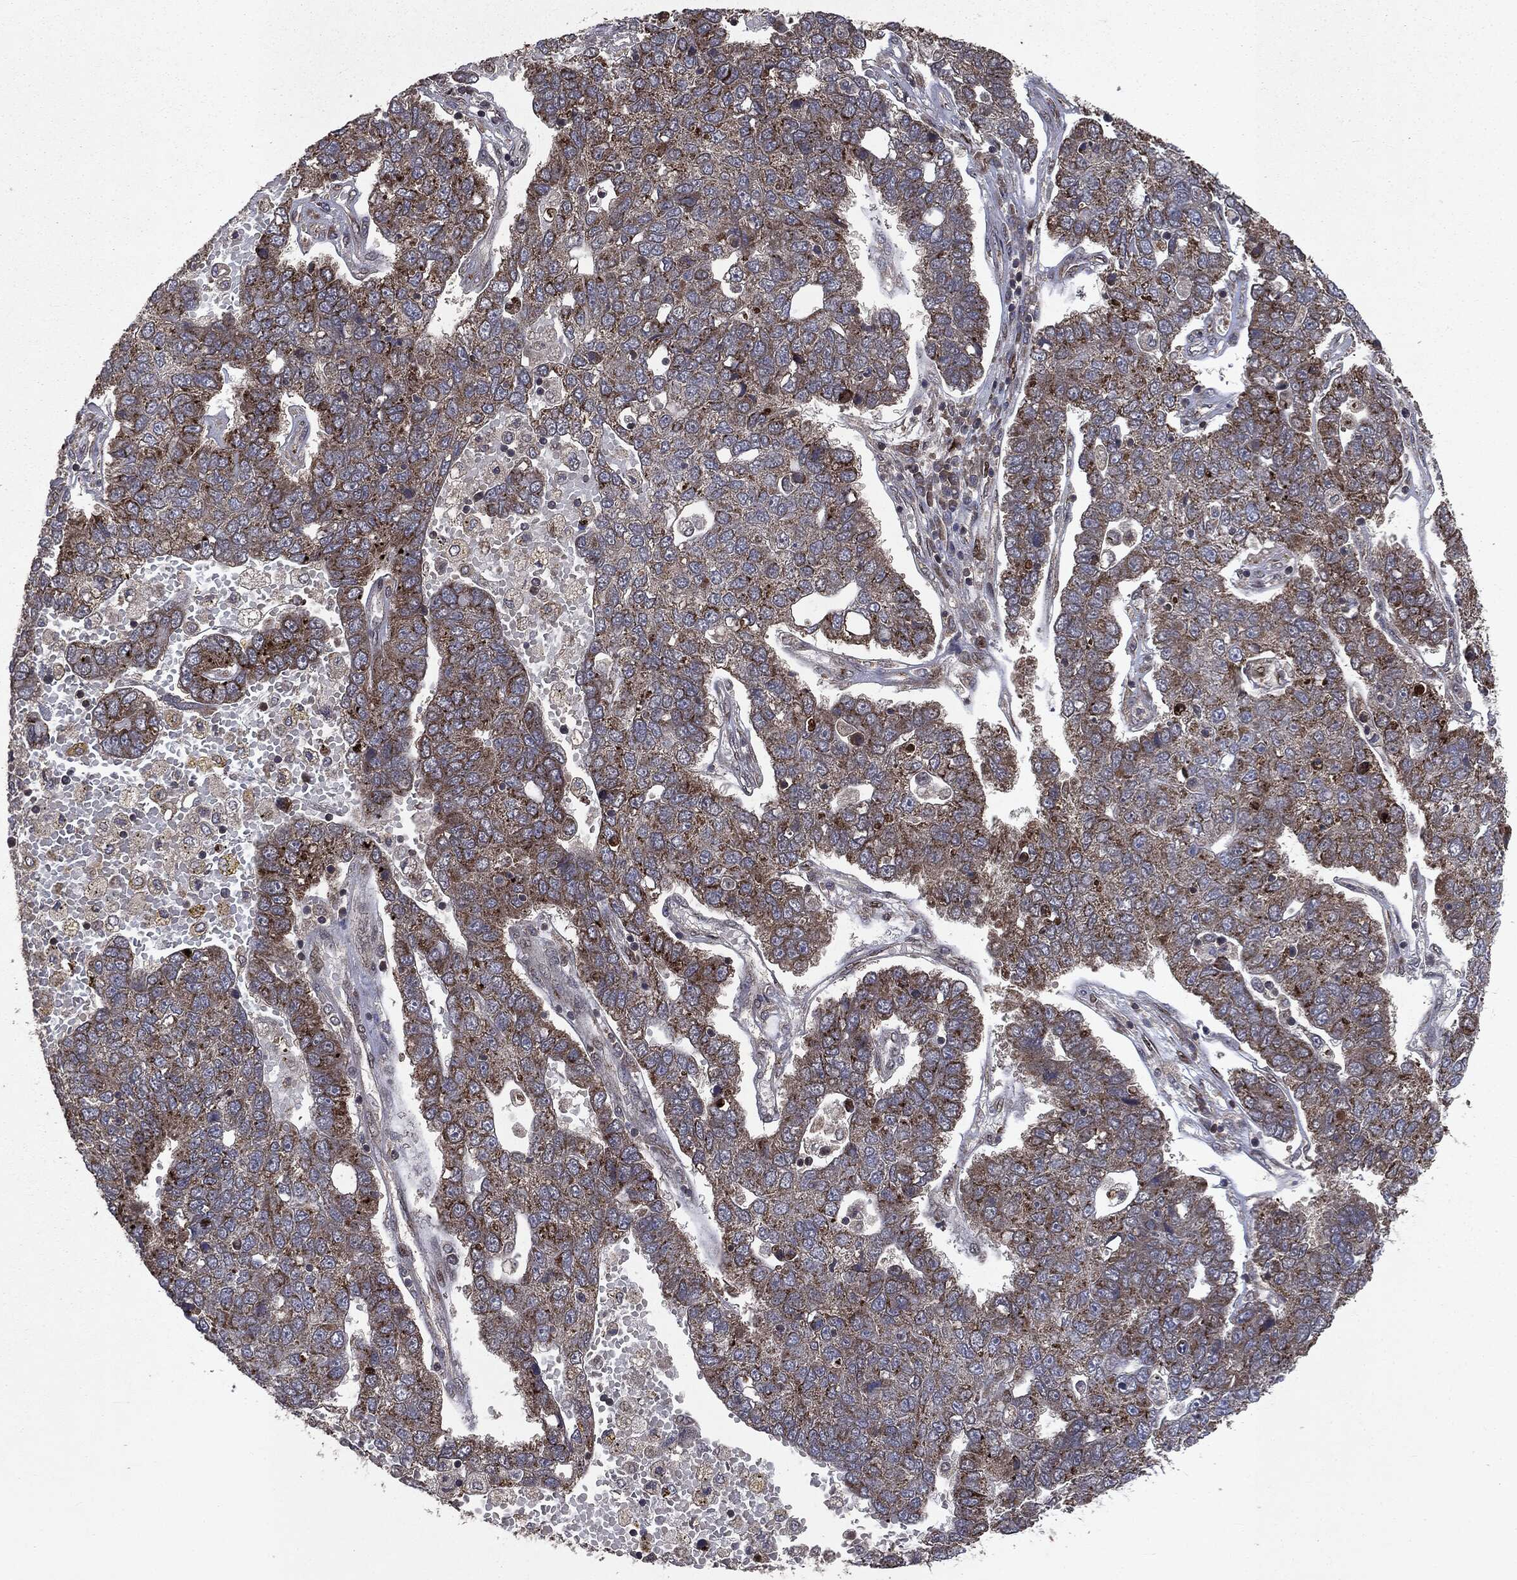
{"staining": {"intensity": "strong", "quantity": "25%-75%", "location": "cytoplasmic/membranous"}, "tissue": "pancreatic cancer", "cell_type": "Tumor cells", "image_type": "cancer", "snomed": [{"axis": "morphology", "description": "Adenocarcinoma, NOS"}, {"axis": "topography", "description": "Pancreas"}], "caption": "A brown stain labels strong cytoplasmic/membranous positivity of a protein in human adenocarcinoma (pancreatic) tumor cells. (IHC, brightfield microscopy, high magnification).", "gene": "PLPPR2", "patient": {"sex": "female", "age": 61}}